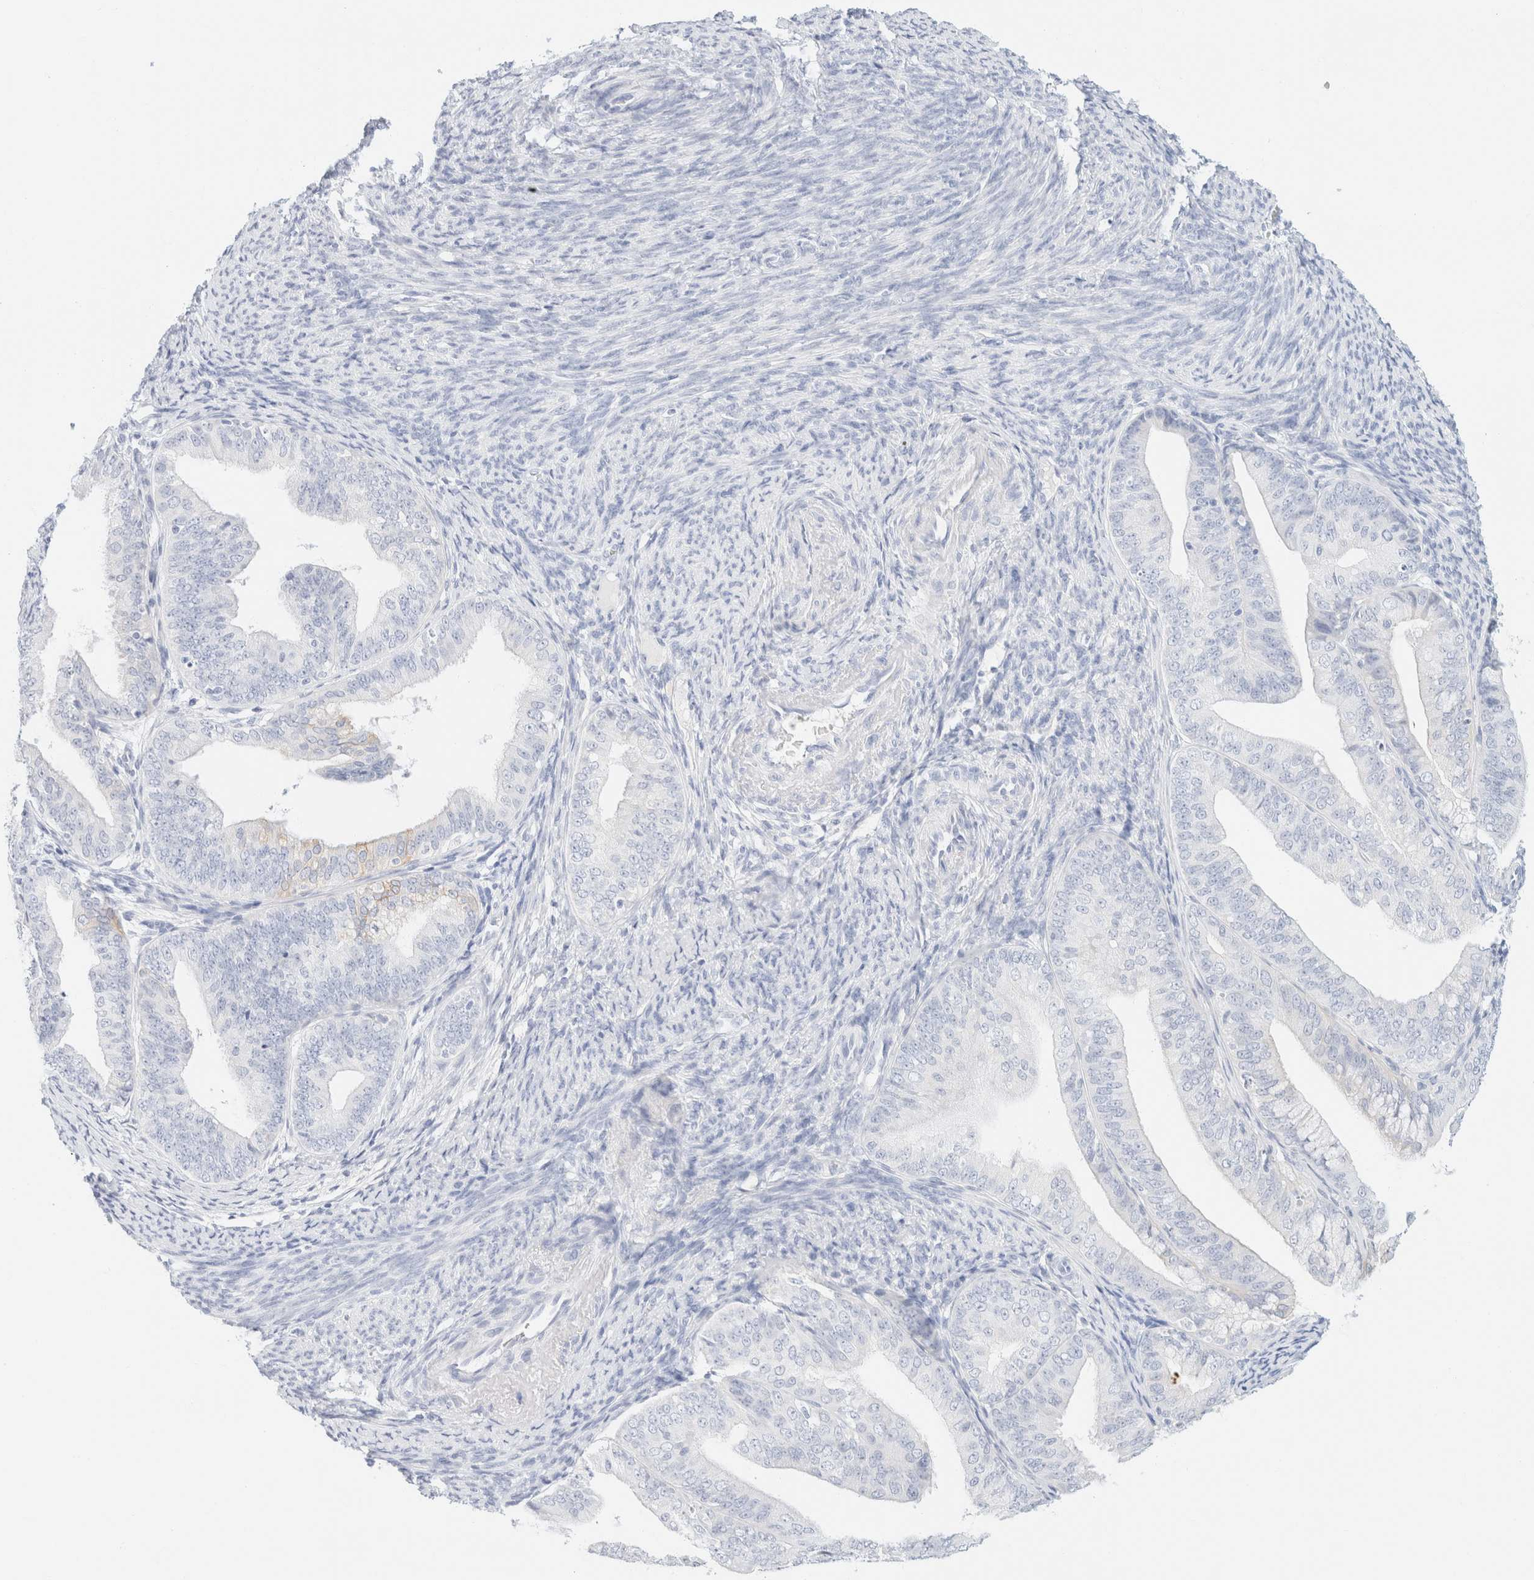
{"staining": {"intensity": "negative", "quantity": "none", "location": "none"}, "tissue": "endometrial cancer", "cell_type": "Tumor cells", "image_type": "cancer", "snomed": [{"axis": "morphology", "description": "Adenocarcinoma, NOS"}, {"axis": "topography", "description": "Endometrium"}], "caption": "Immunohistochemistry of human endometrial adenocarcinoma shows no expression in tumor cells.", "gene": "KRT20", "patient": {"sex": "female", "age": 63}}